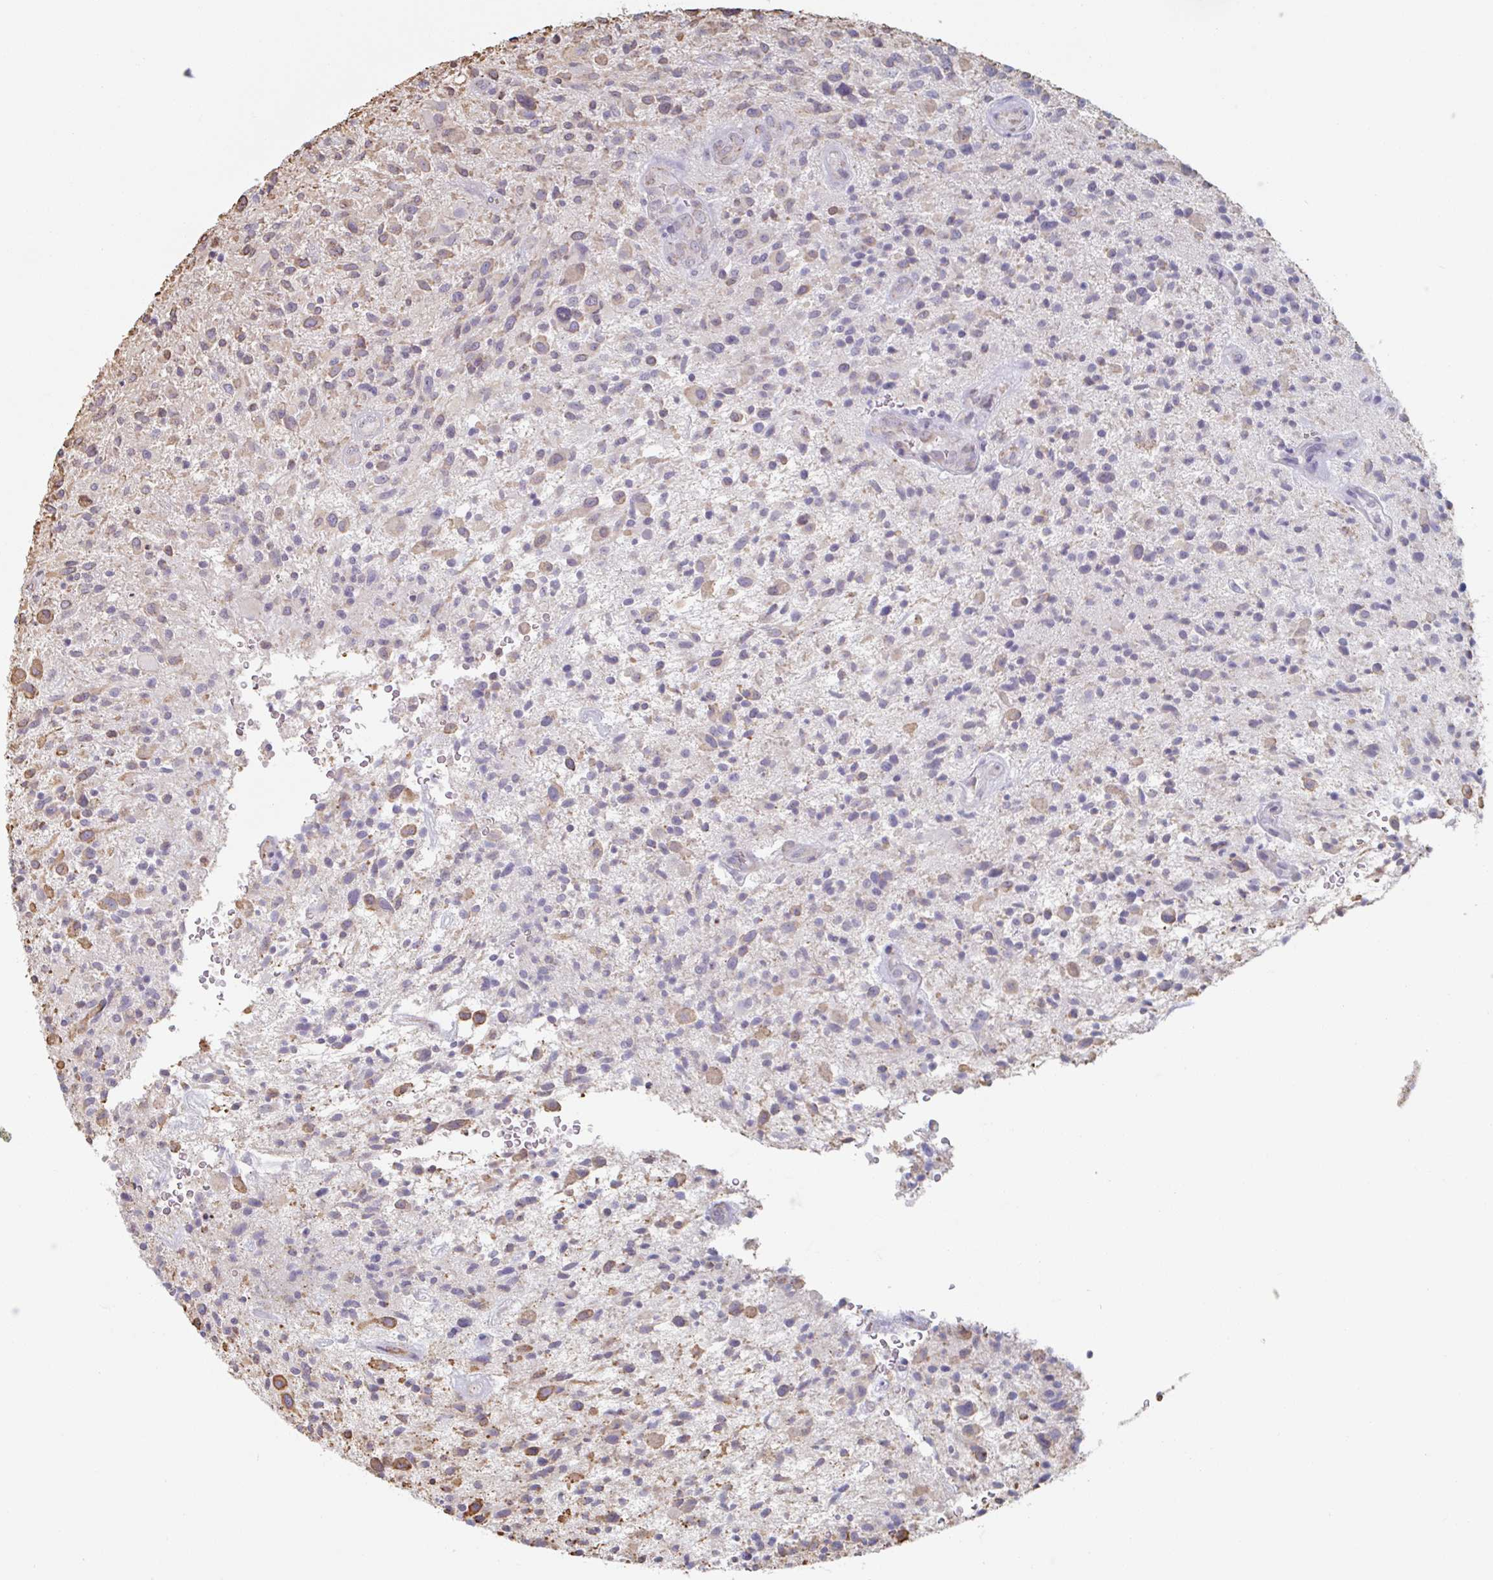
{"staining": {"intensity": "moderate", "quantity": "25%-75%", "location": "cytoplasmic/membranous"}, "tissue": "glioma", "cell_type": "Tumor cells", "image_type": "cancer", "snomed": [{"axis": "morphology", "description": "Glioma, malignant, High grade"}, {"axis": "topography", "description": "Brain"}], "caption": "Human glioma stained for a protein (brown) demonstrates moderate cytoplasmic/membranous positive positivity in approximately 25%-75% of tumor cells.", "gene": "RAB5IF", "patient": {"sex": "male", "age": 47}}